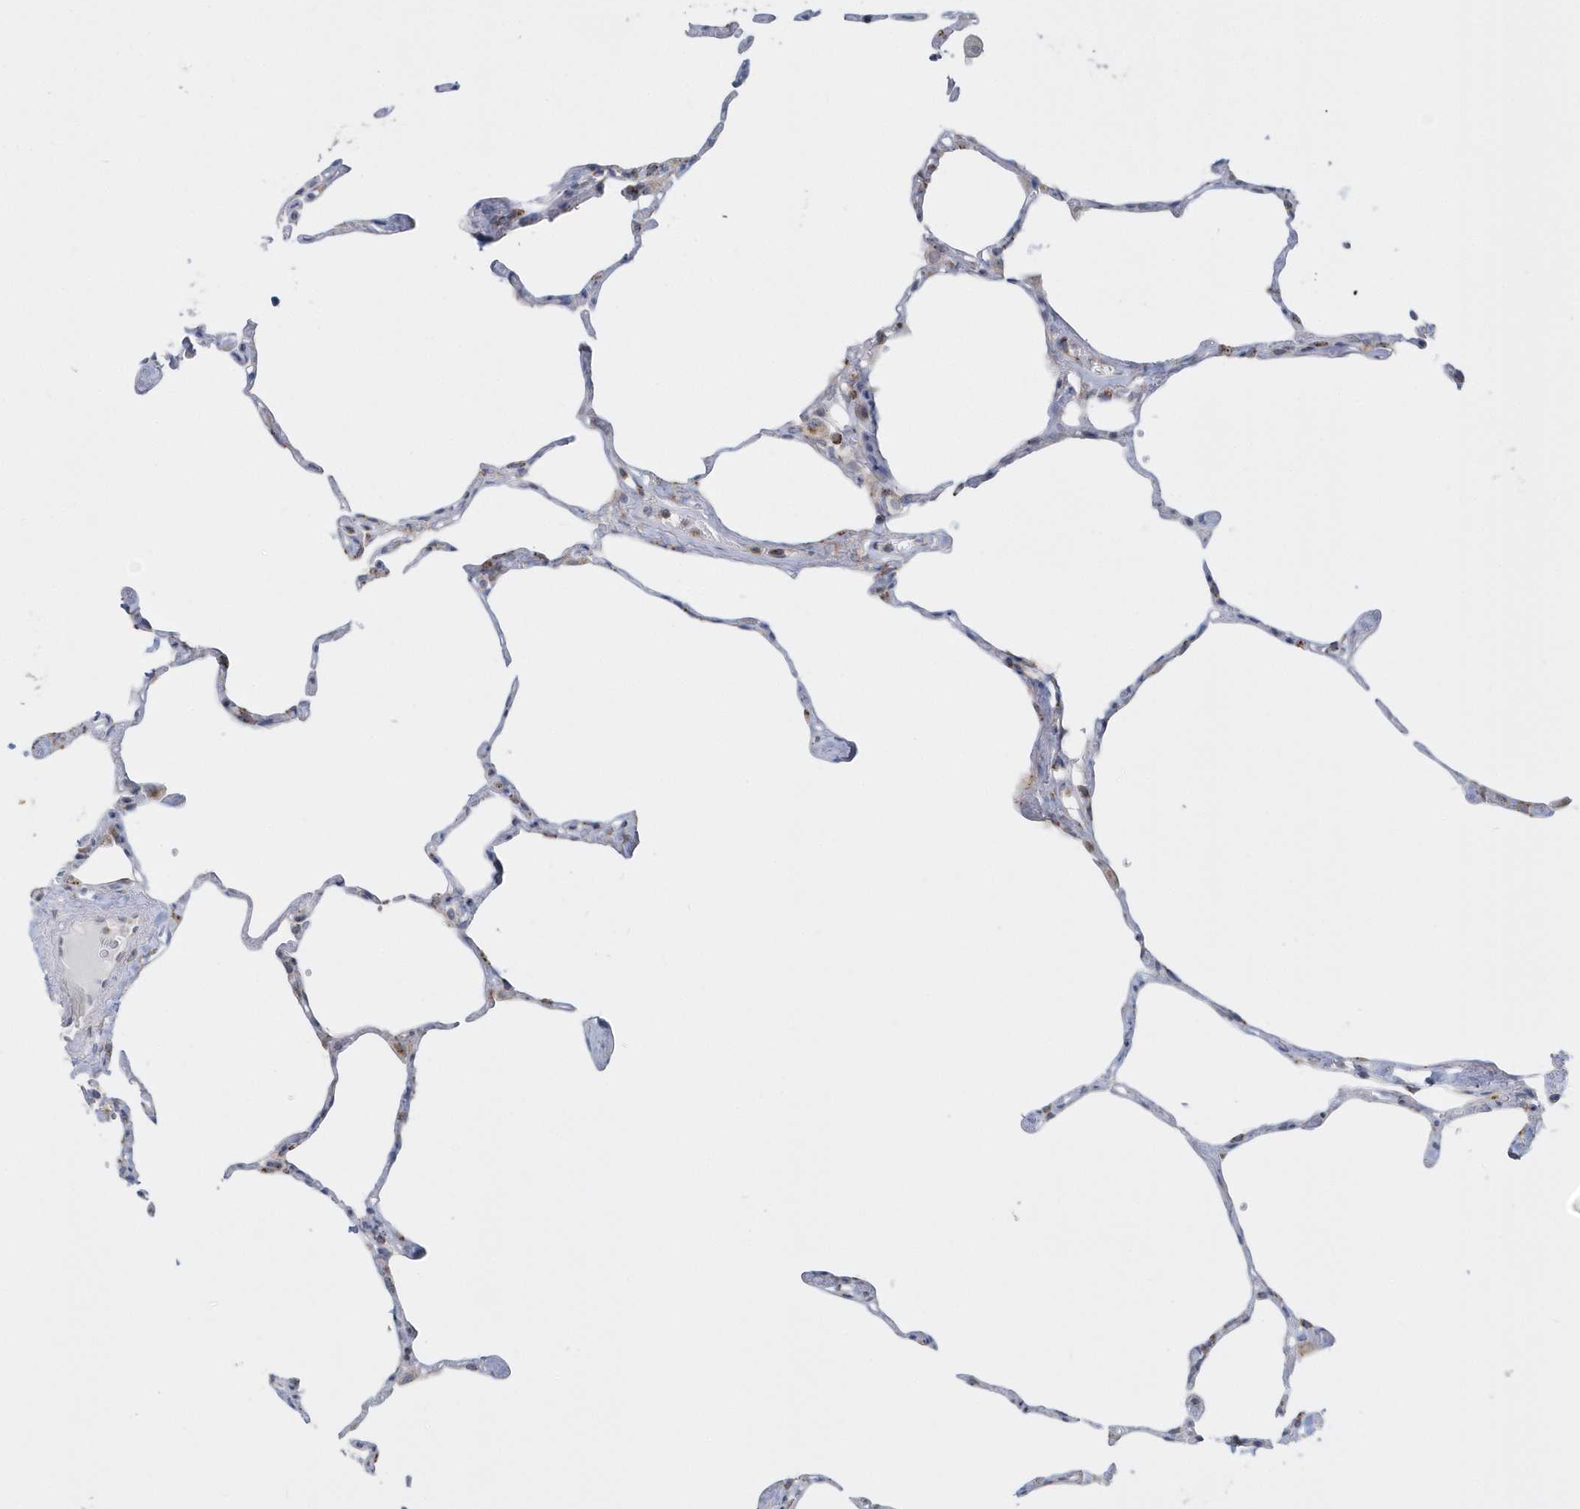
{"staining": {"intensity": "negative", "quantity": "none", "location": "none"}, "tissue": "lung", "cell_type": "Alveolar cells", "image_type": "normal", "snomed": [{"axis": "morphology", "description": "Normal tissue, NOS"}, {"axis": "topography", "description": "Lung"}], "caption": "High power microscopy micrograph of an immunohistochemistry (IHC) photomicrograph of normal lung, revealing no significant staining in alveolar cells.", "gene": "EIF3C", "patient": {"sex": "male", "age": 65}}